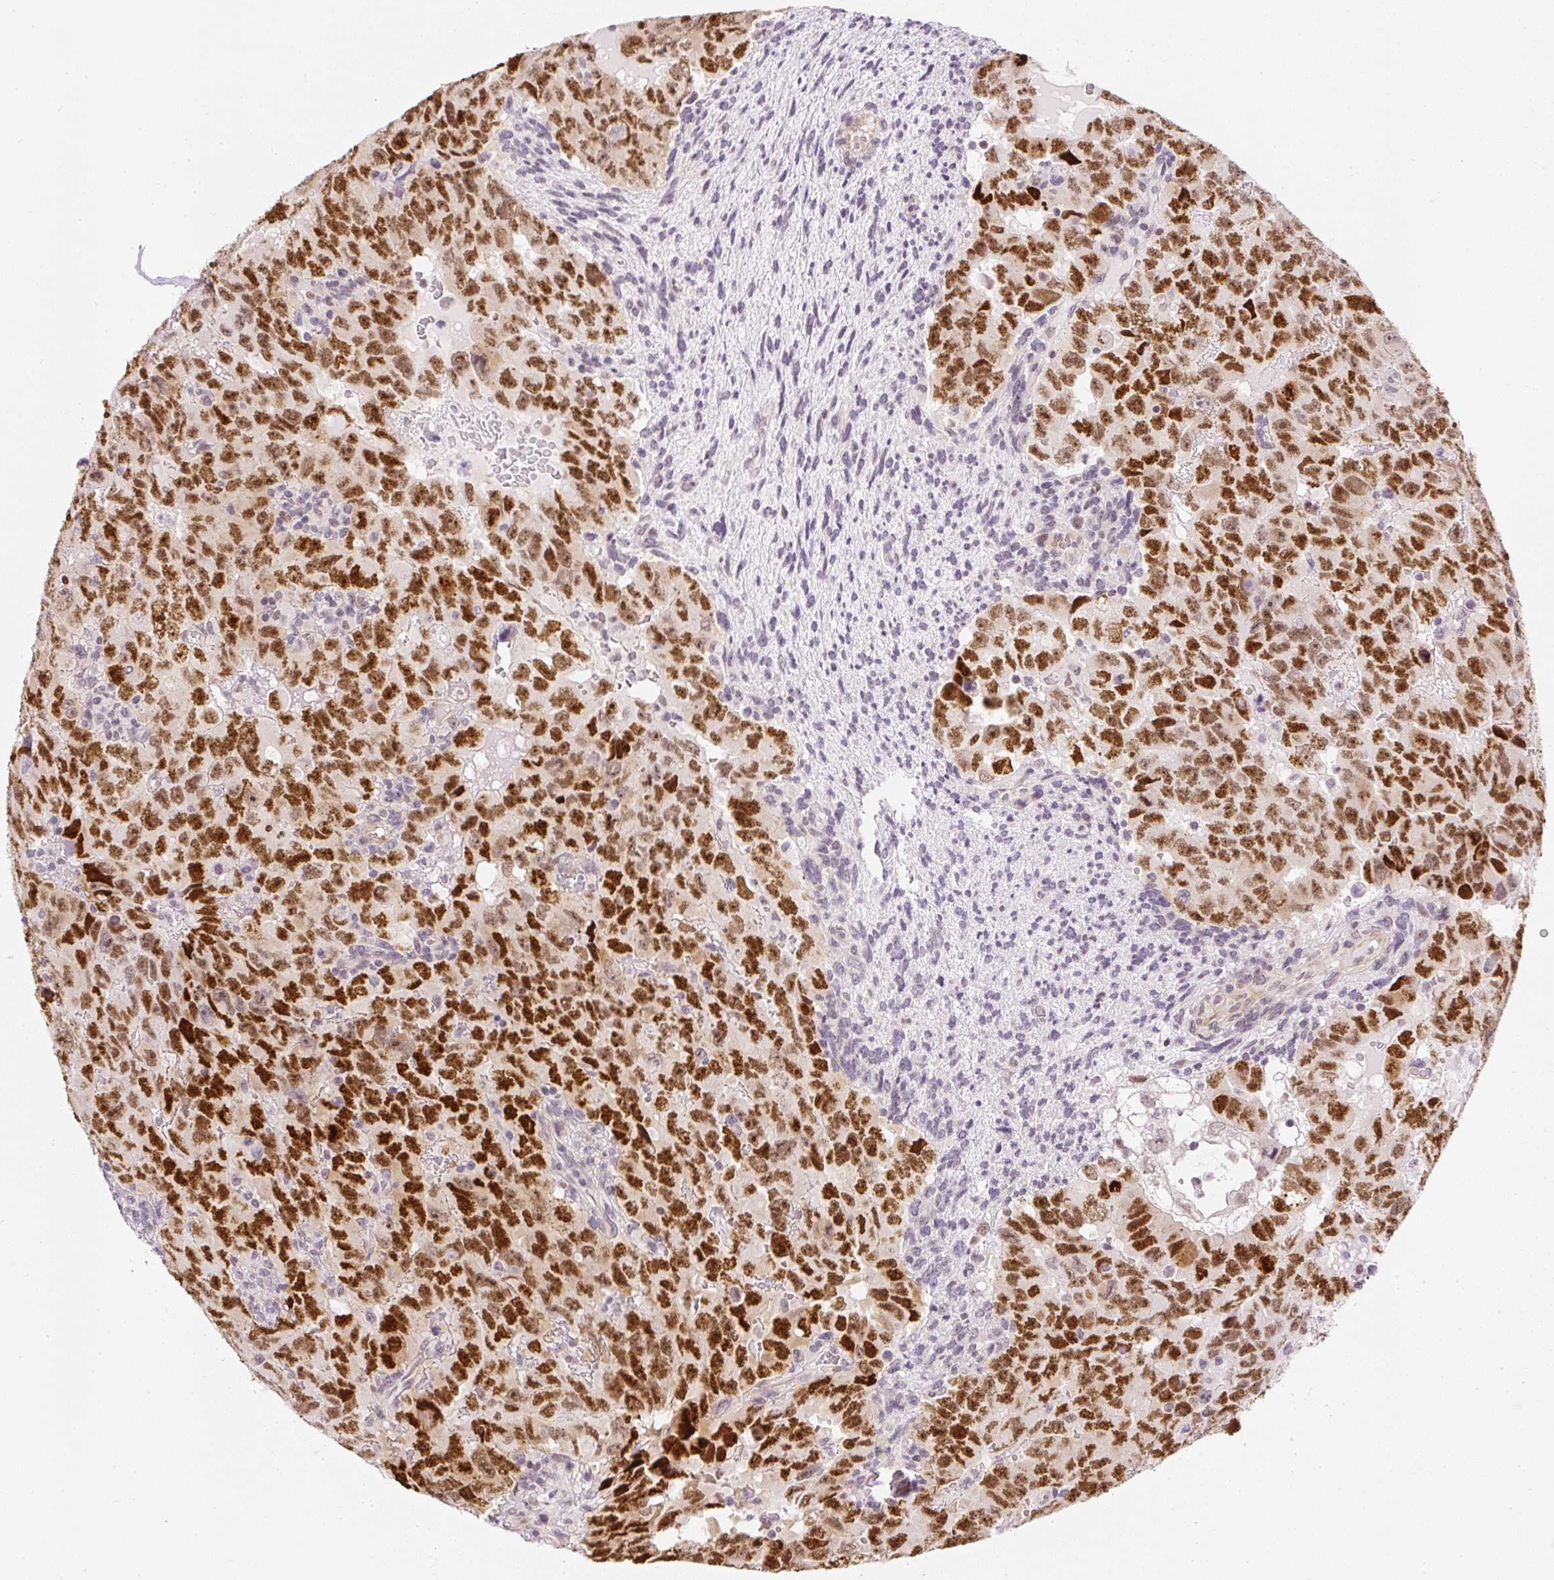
{"staining": {"intensity": "strong", "quantity": ">75%", "location": "nuclear"}, "tissue": "testis cancer", "cell_type": "Tumor cells", "image_type": "cancer", "snomed": [{"axis": "morphology", "description": "Carcinoma, Embryonal, NOS"}, {"axis": "topography", "description": "Testis"}], "caption": "DAB (3,3'-diaminobenzidine) immunohistochemical staining of testis embryonal carcinoma shows strong nuclear protein positivity in approximately >75% of tumor cells. (DAB IHC with brightfield microscopy, high magnification).", "gene": "DPPA4", "patient": {"sex": "male", "age": 24}}